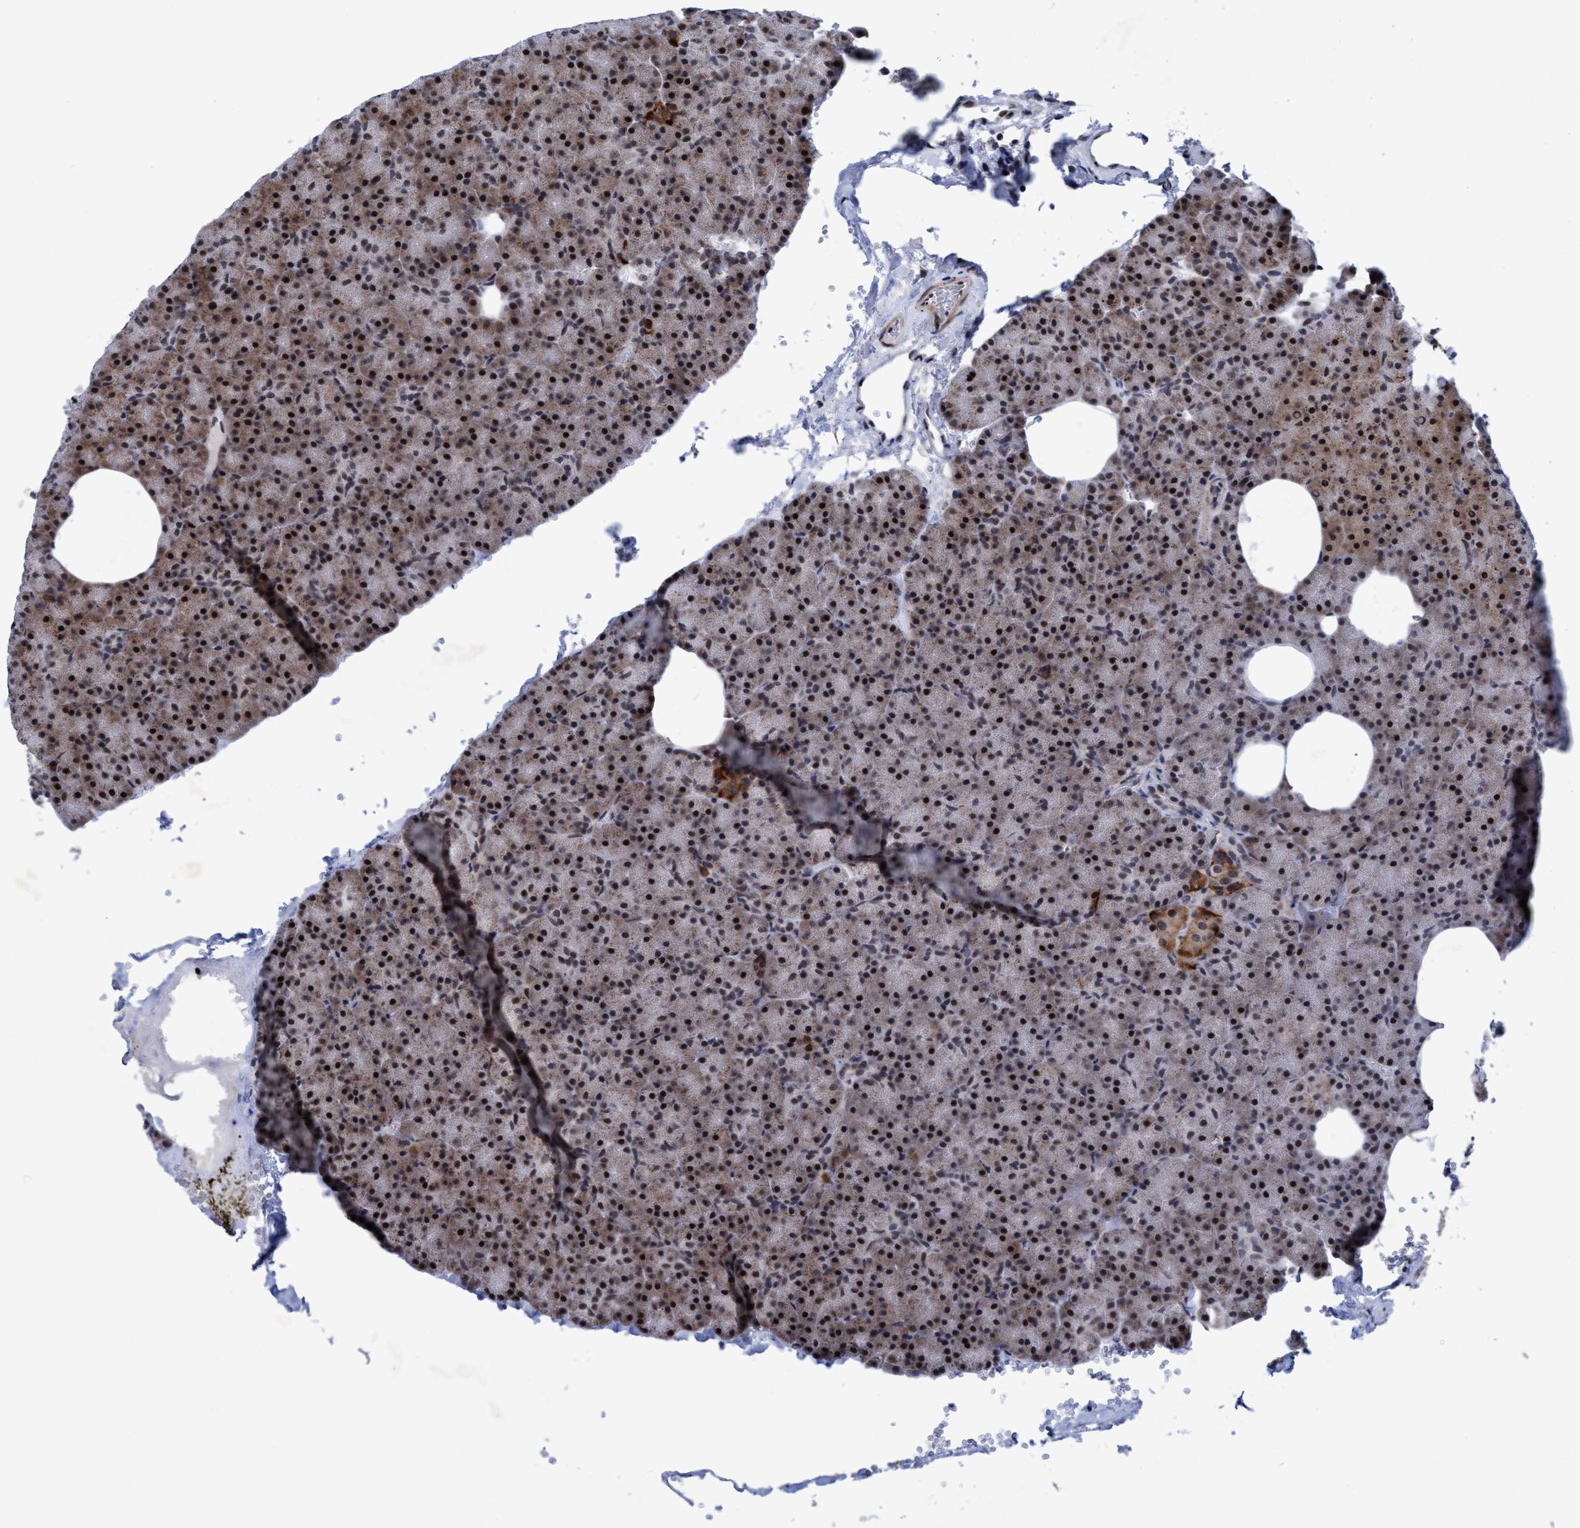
{"staining": {"intensity": "strong", "quantity": ">75%", "location": "cytoplasmic/membranous,nuclear"}, "tissue": "pancreas", "cell_type": "Exocrine glandular cells", "image_type": "normal", "snomed": [{"axis": "morphology", "description": "Normal tissue, NOS"}, {"axis": "morphology", "description": "Carcinoid, malignant, NOS"}, {"axis": "topography", "description": "Pancreas"}], "caption": "Exocrine glandular cells exhibit high levels of strong cytoplasmic/membranous,nuclear expression in about >75% of cells in unremarkable pancreas.", "gene": "GLT6D1", "patient": {"sex": "female", "age": 35}}